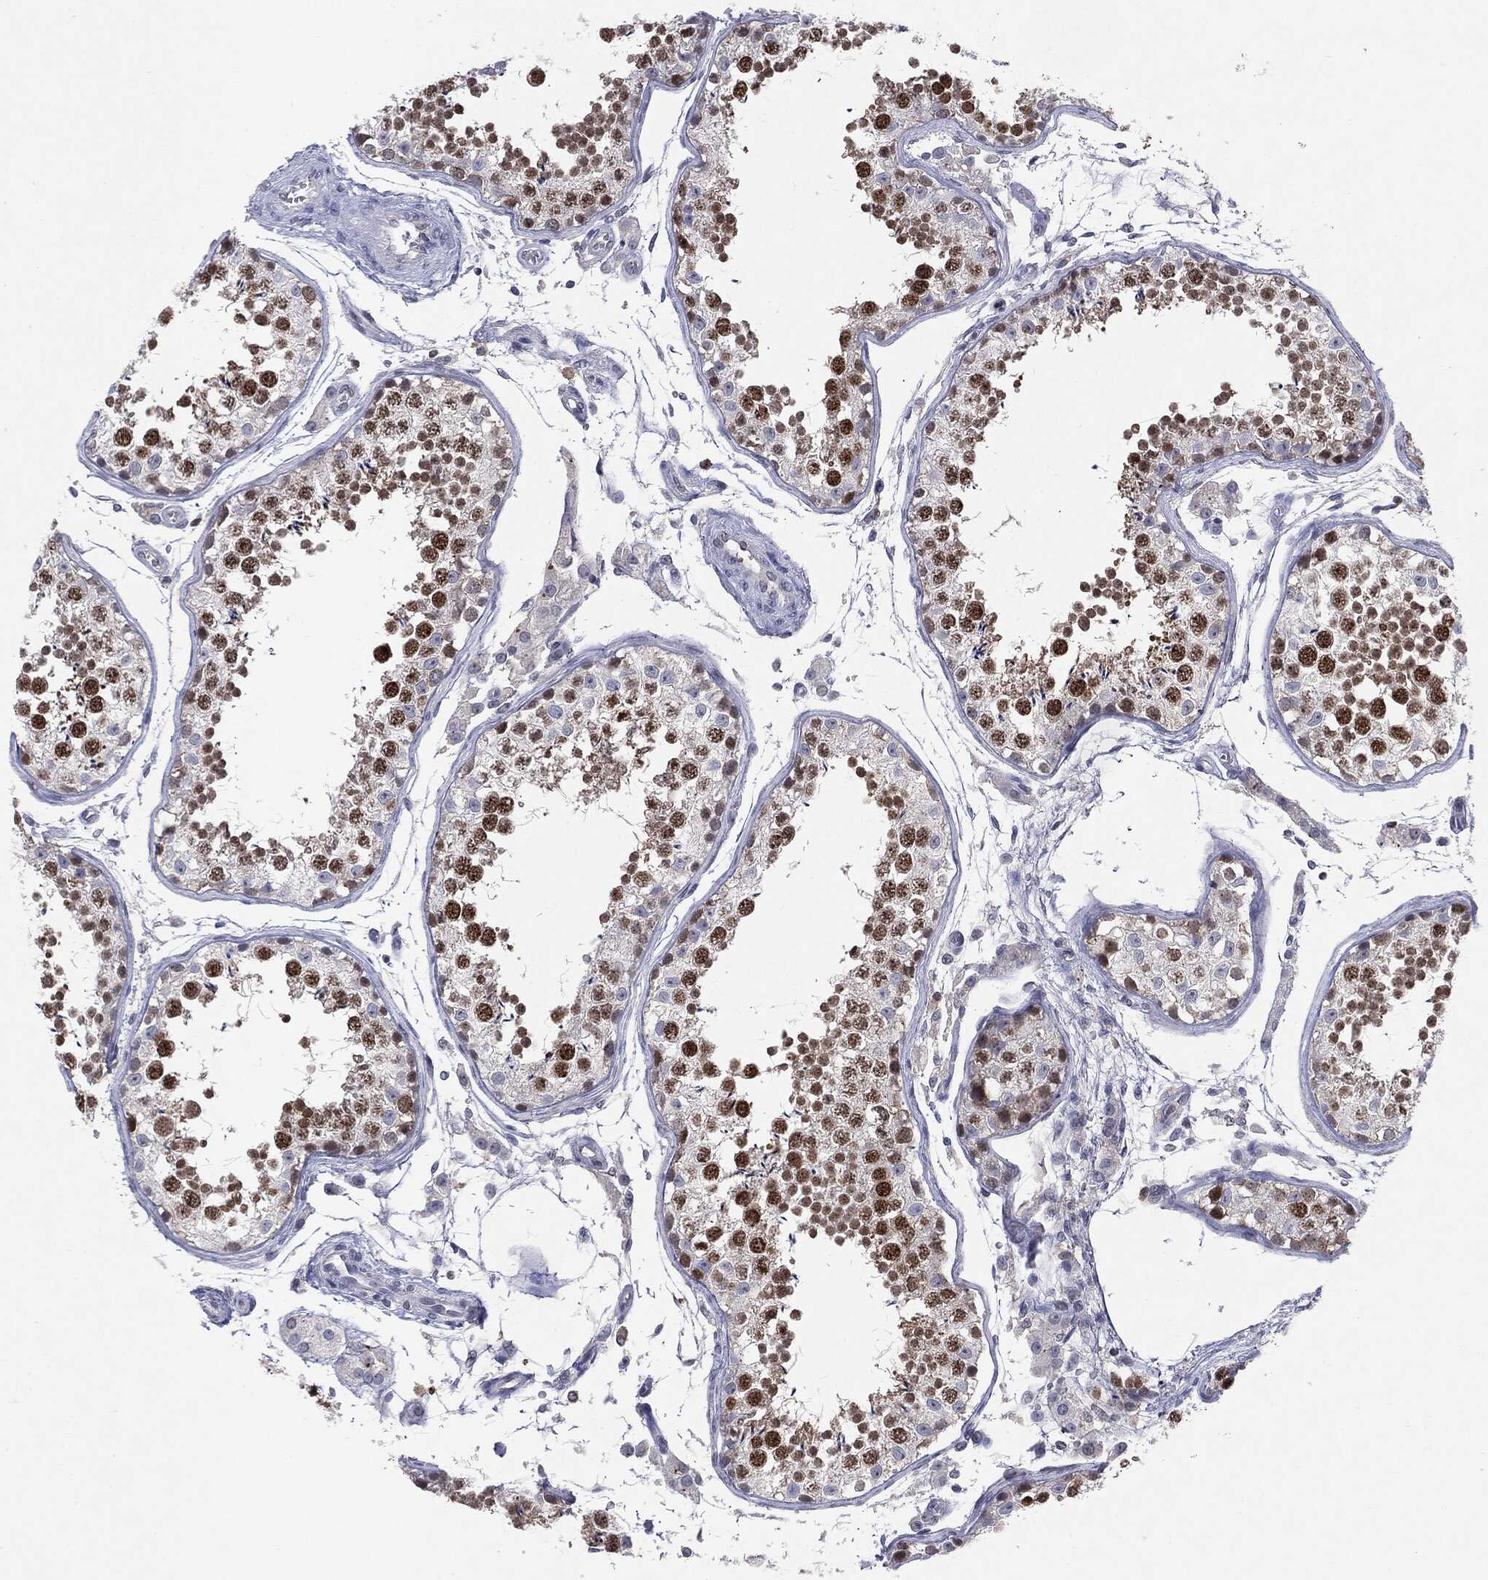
{"staining": {"intensity": "strong", "quantity": ">75%", "location": "nuclear"}, "tissue": "testis", "cell_type": "Cells in seminiferous ducts", "image_type": "normal", "snomed": [{"axis": "morphology", "description": "Normal tissue, NOS"}, {"axis": "topography", "description": "Testis"}], "caption": "Testis stained with immunohistochemistry exhibits strong nuclear expression in about >75% of cells in seminiferous ducts.", "gene": "KIF2C", "patient": {"sex": "male", "age": 29}}